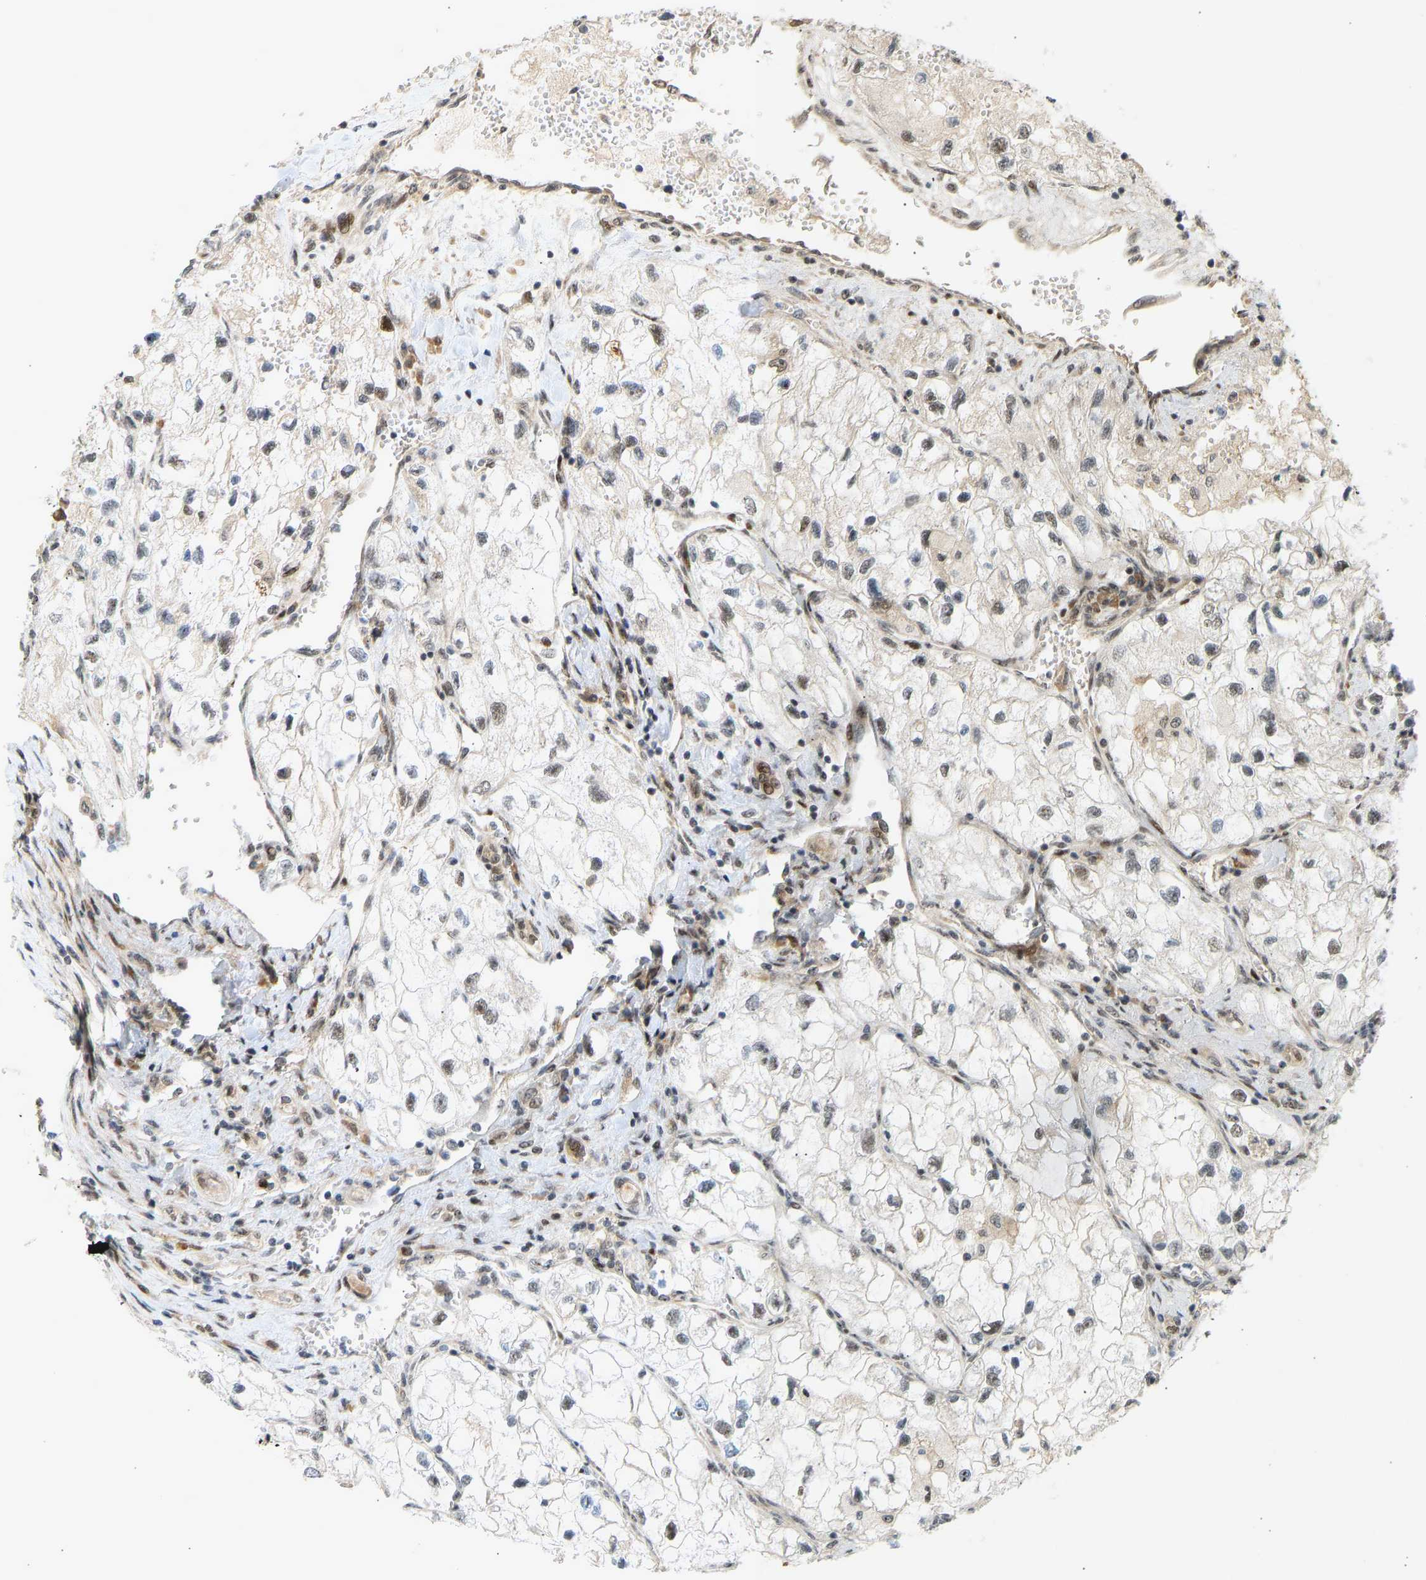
{"staining": {"intensity": "weak", "quantity": "<25%", "location": "nuclear"}, "tissue": "renal cancer", "cell_type": "Tumor cells", "image_type": "cancer", "snomed": [{"axis": "morphology", "description": "Adenocarcinoma, NOS"}, {"axis": "topography", "description": "Kidney"}], "caption": "Histopathology image shows no significant protein expression in tumor cells of adenocarcinoma (renal).", "gene": "BAG1", "patient": {"sex": "female", "age": 70}}